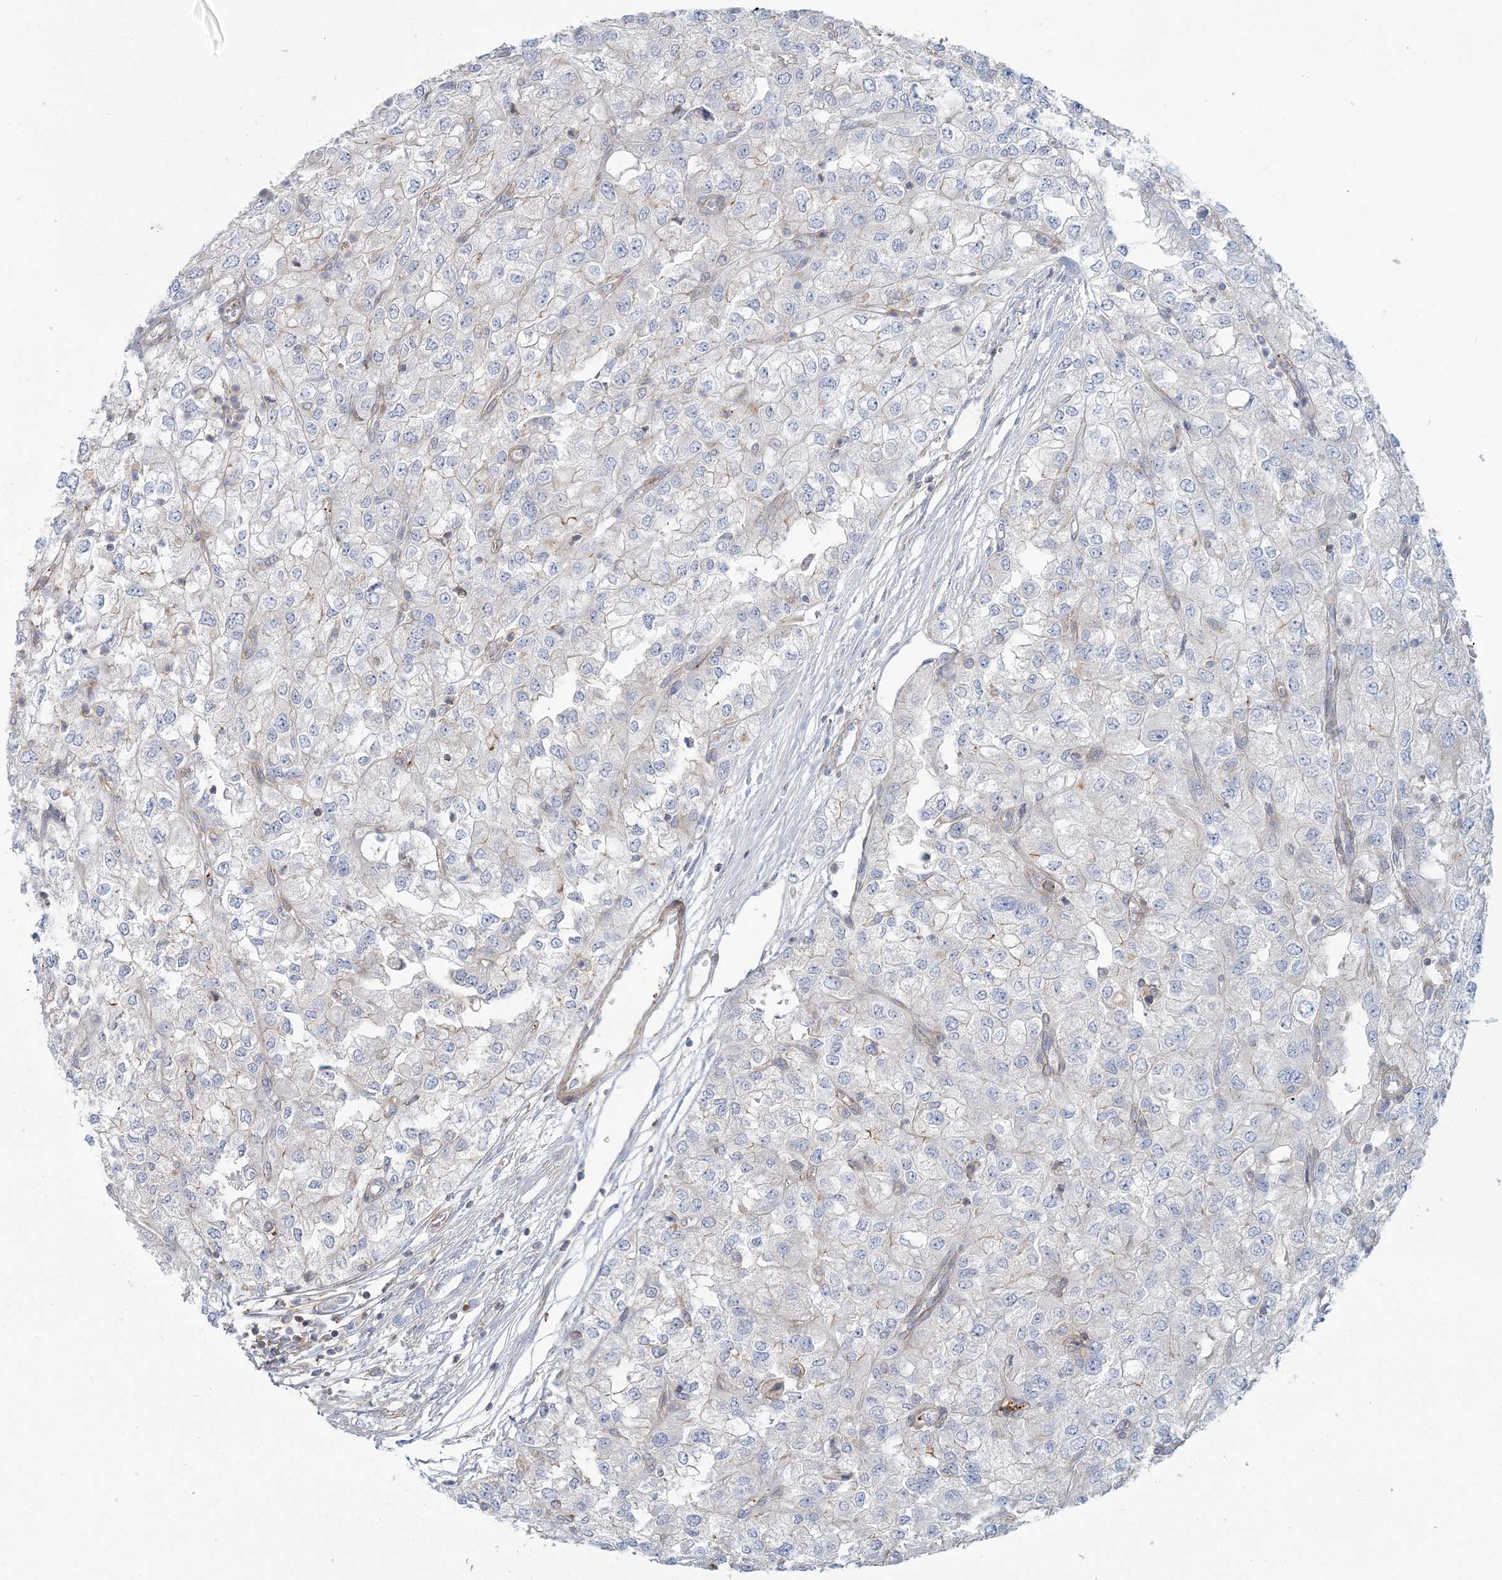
{"staining": {"intensity": "negative", "quantity": "none", "location": "none"}, "tissue": "renal cancer", "cell_type": "Tumor cells", "image_type": "cancer", "snomed": [{"axis": "morphology", "description": "Adenocarcinoma, NOS"}, {"axis": "topography", "description": "Kidney"}], "caption": "This is an IHC image of renal cancer. There is no staining in tumor cells.", "gene": "CUEDC2", "patient": {"sex": "female", "age": 54}}